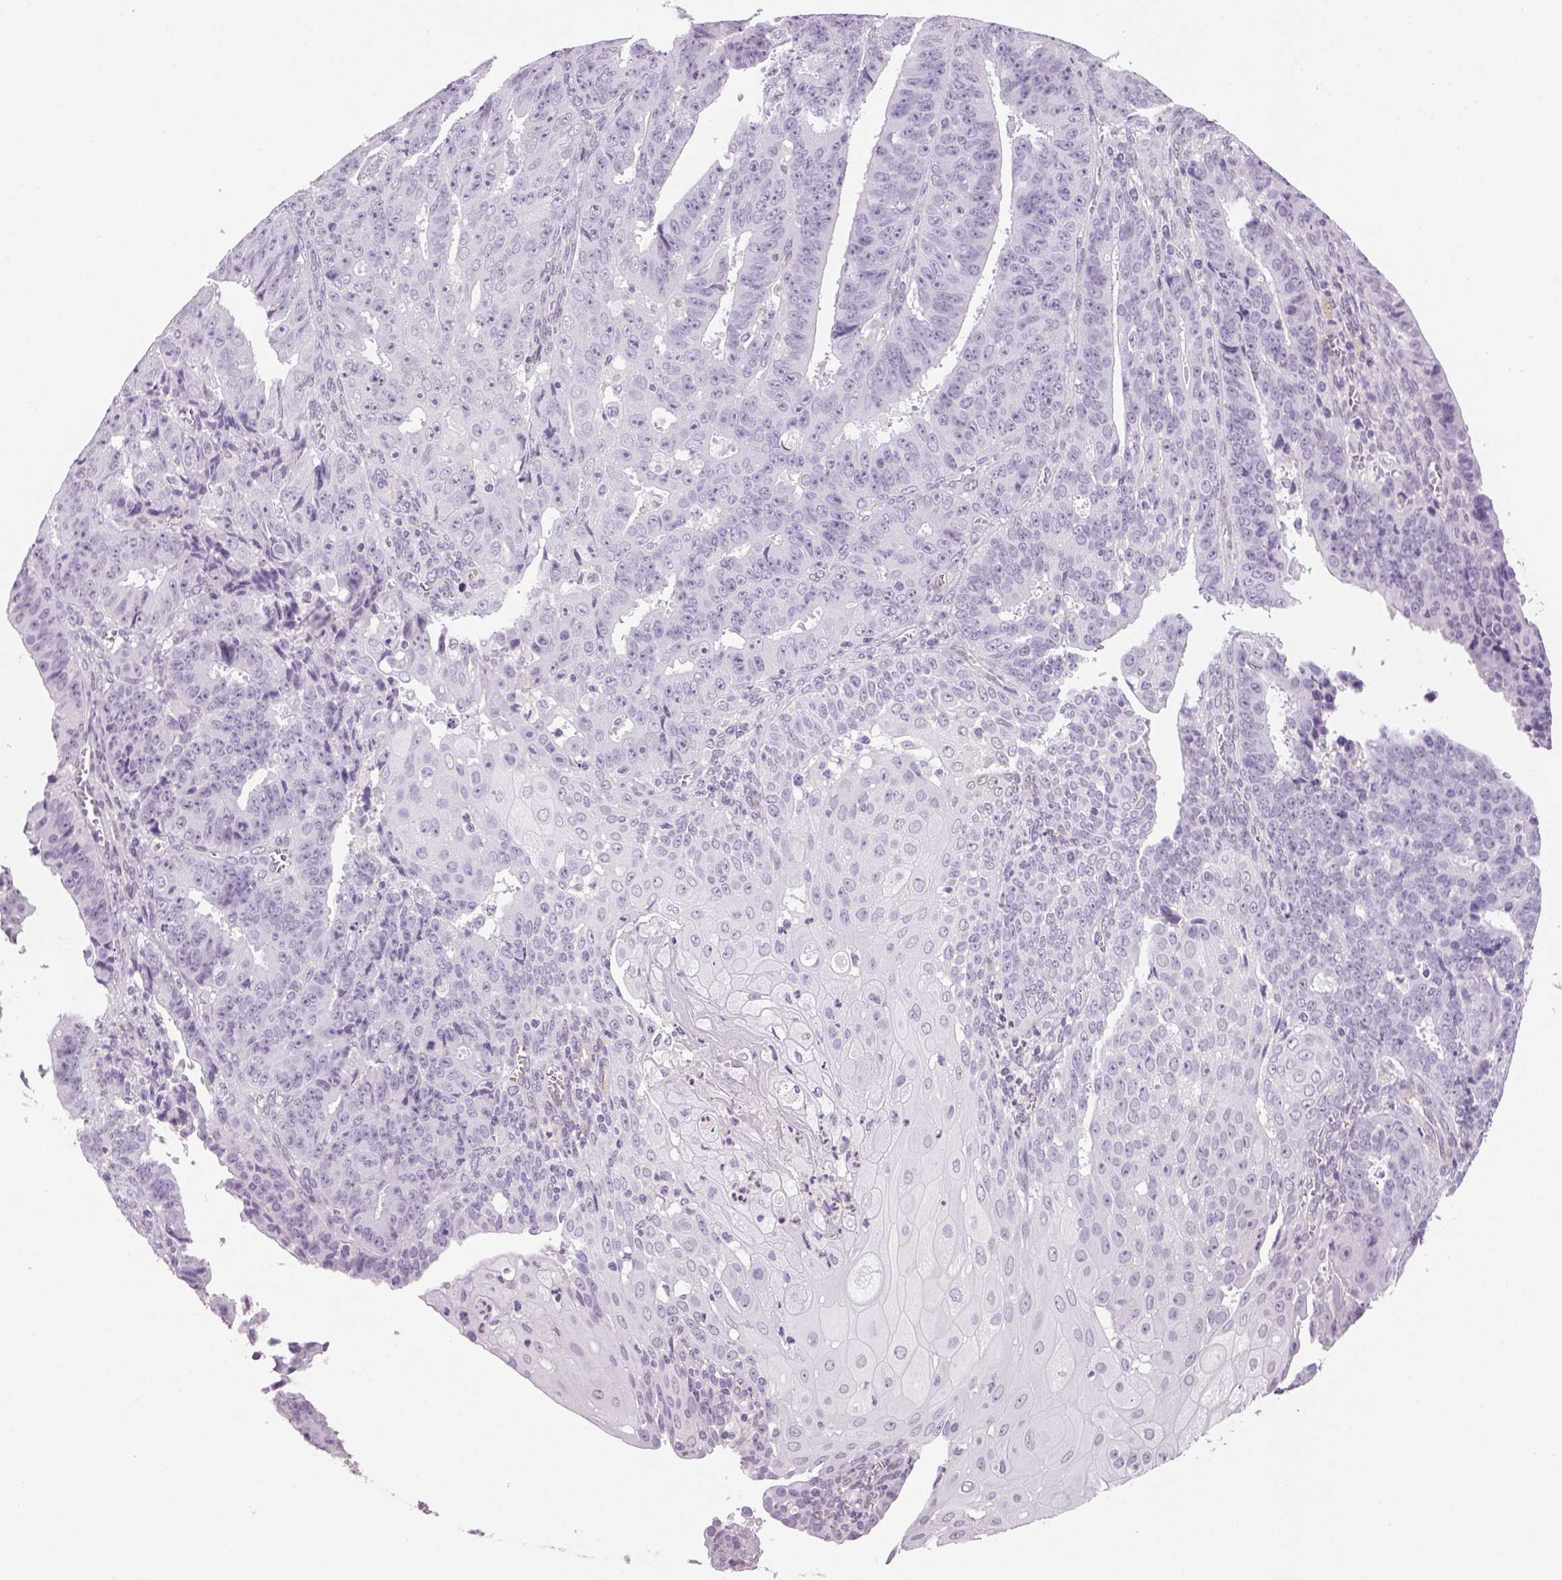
{"staining": {"intensity": "negative", "quantity": "none", "location": "none"}, "tissue": "ovarian cancer", "cell_type": "Tumor cells", "image_type": "cancer", "snomed": [{"axis": "morphology", "description": "Carcinoma, endometroid"}, {"axis": "topography", "description": "Ovary"}], "caption": "The image exhibits no staining of tumor cells in endometroid carcinoma (ovarian).", "gene": "PRRT1", "patient": {"sex": "female", "age": 42}}